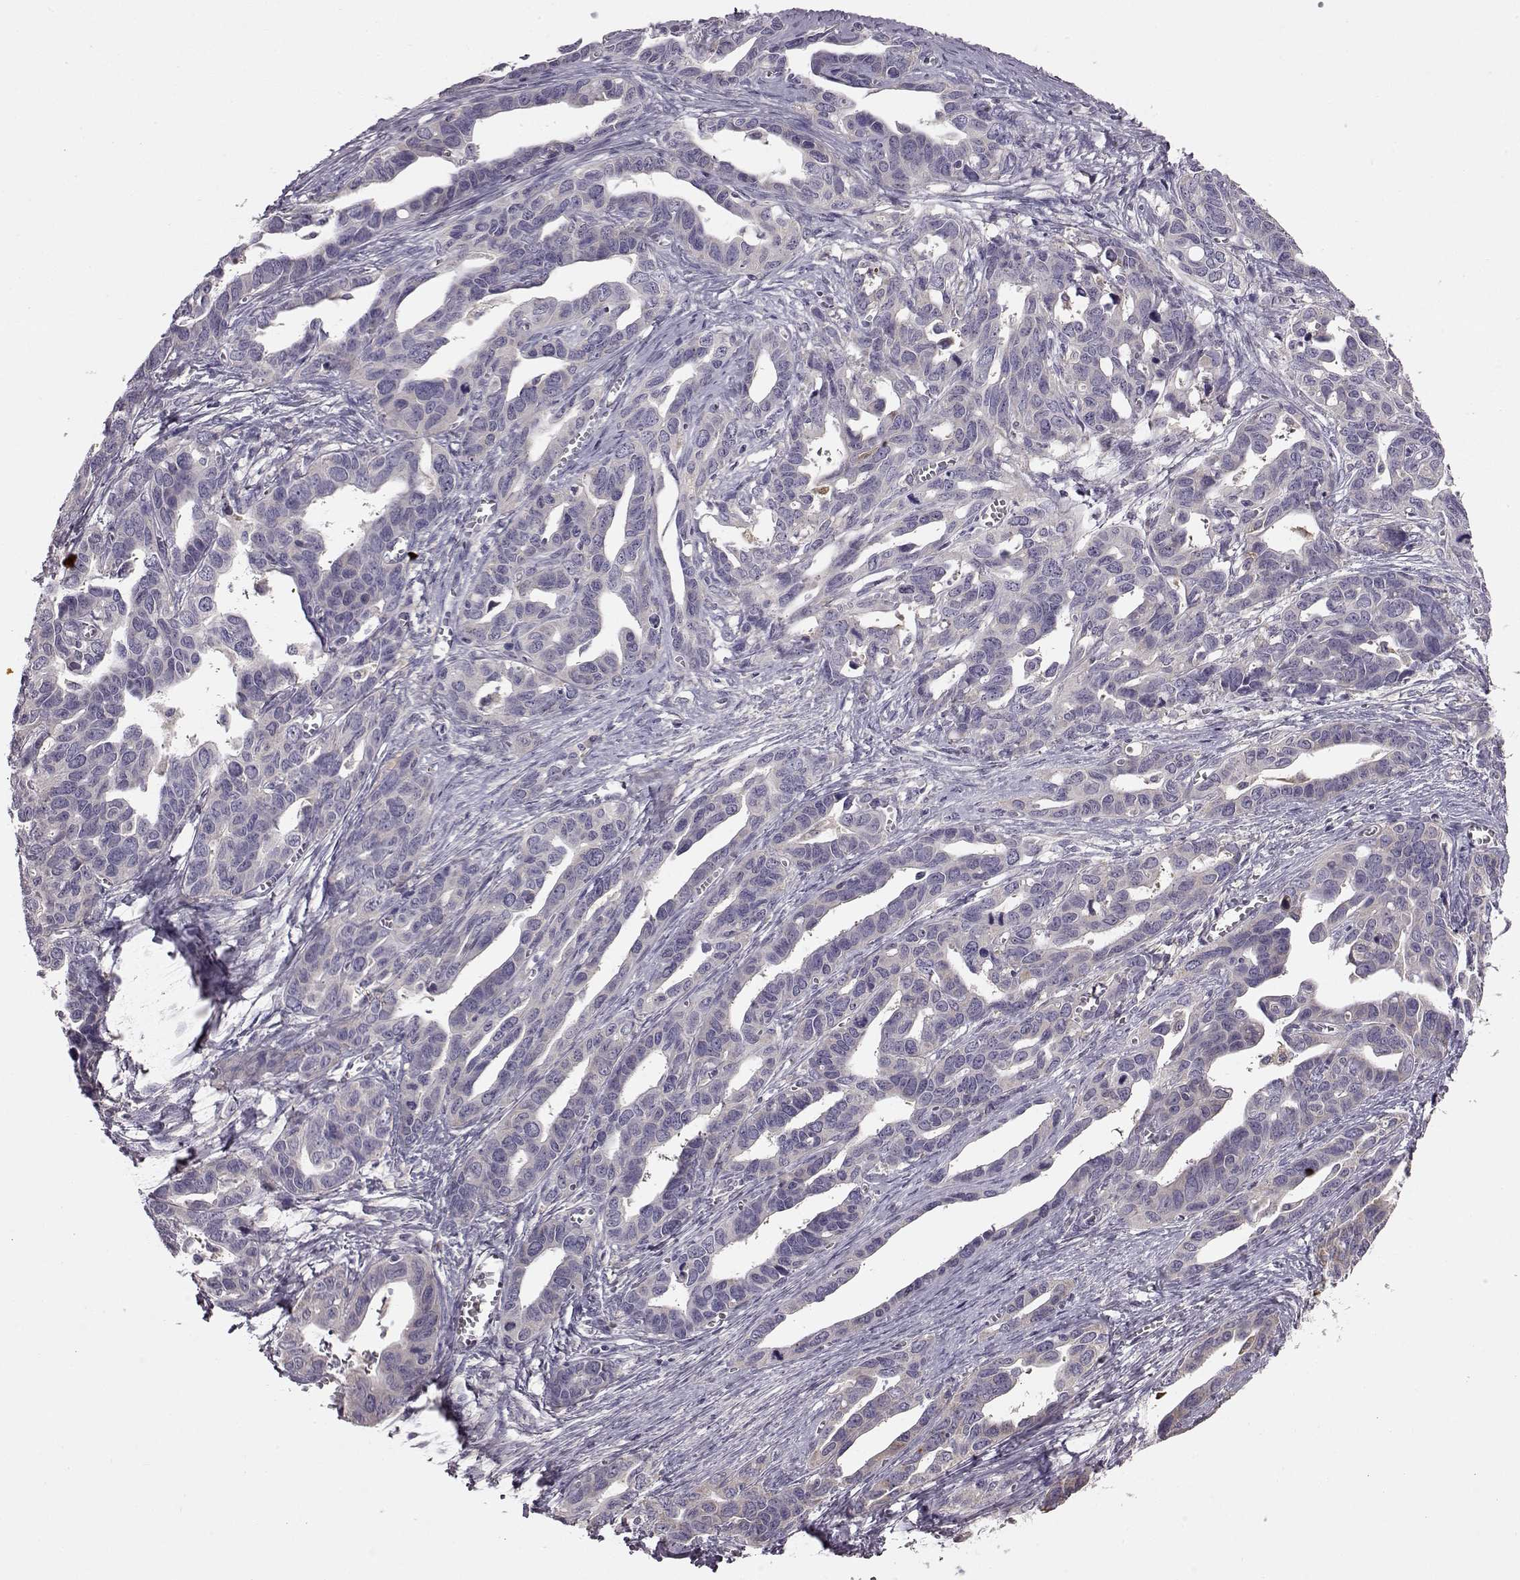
{"staining": {"intensity": "weak", "quantity": "<25%", "location": "cytoplasmic/membranous"}, "tissue": "ovarian cancer", "cell_type": "Tumor cells", "image_type": "cancer", "snomed": [{"axis": "morphology", "description": "Cystadenocarcinoma, serous, NOS"}, {"axis": "topography", "description": "Ovary"}], "caption": "Immunohistochemical staining of human ovarian cancer (serous cystadenocarcinoma) reveals no significant staining in tumor cells.", "gene": "ADGRG2", "patient": {"sex": "female", "age": 69}}